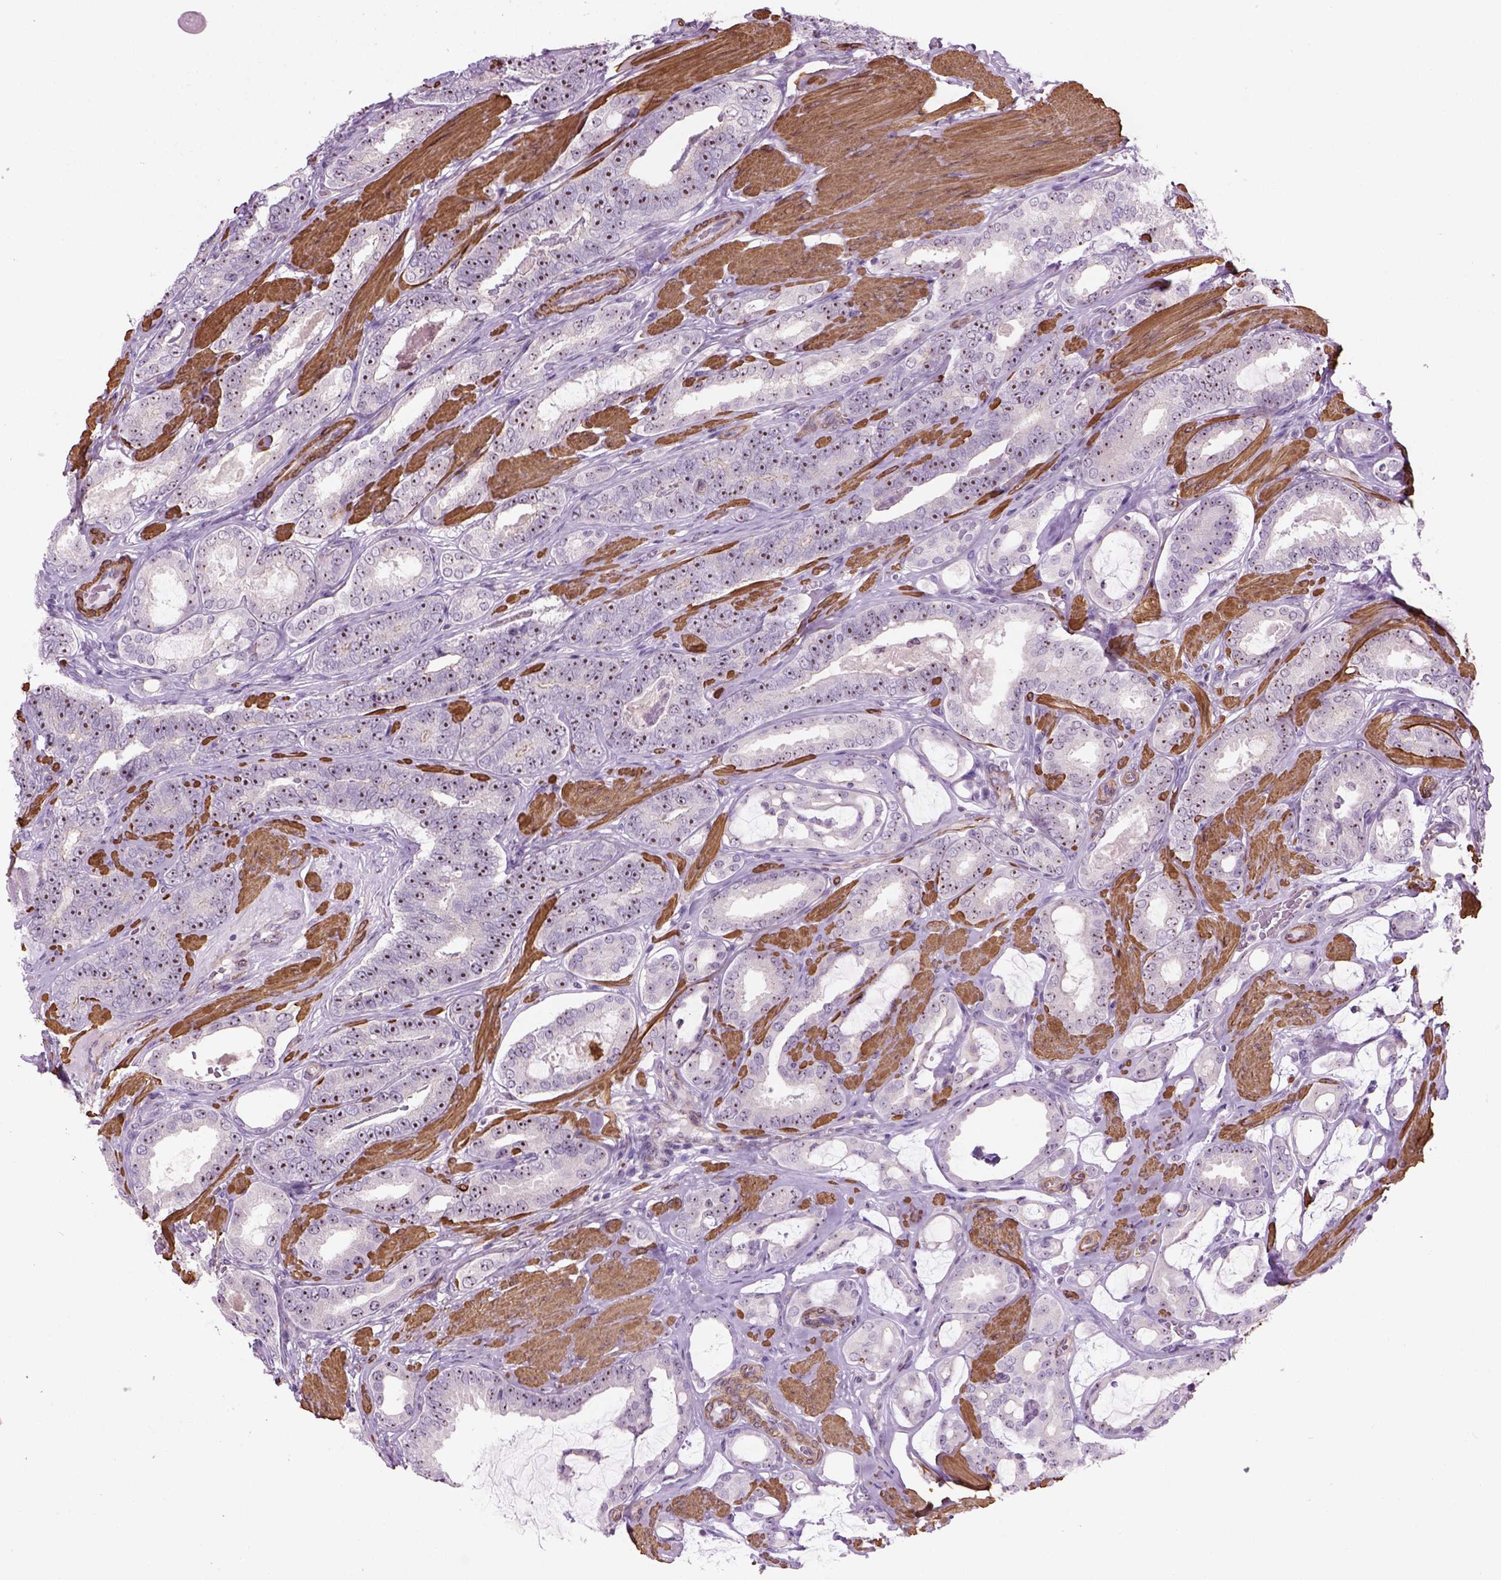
{"staining": {"intensity": "moderate", "quantity": "25%-75%", "location": "nuclear"}, "tissue": "prostate cancer", "cell_type": "Tumor cells", "image_type": "cancer", "snomed": [{"axis": "morphology", "description": "Adenocarcinoma, High grade"}, {"axis": "topography", "description": "Prostate"}], "caption": "This is a histology image of immunohistochemistry (IHC) staining of prostate cancer (adenocarcinoma (high-grade)), which shows moderate positivity in the nuclear of tumor cells.", "gene": "RRS1", "patient": {"sex": "male", "age": 63}}